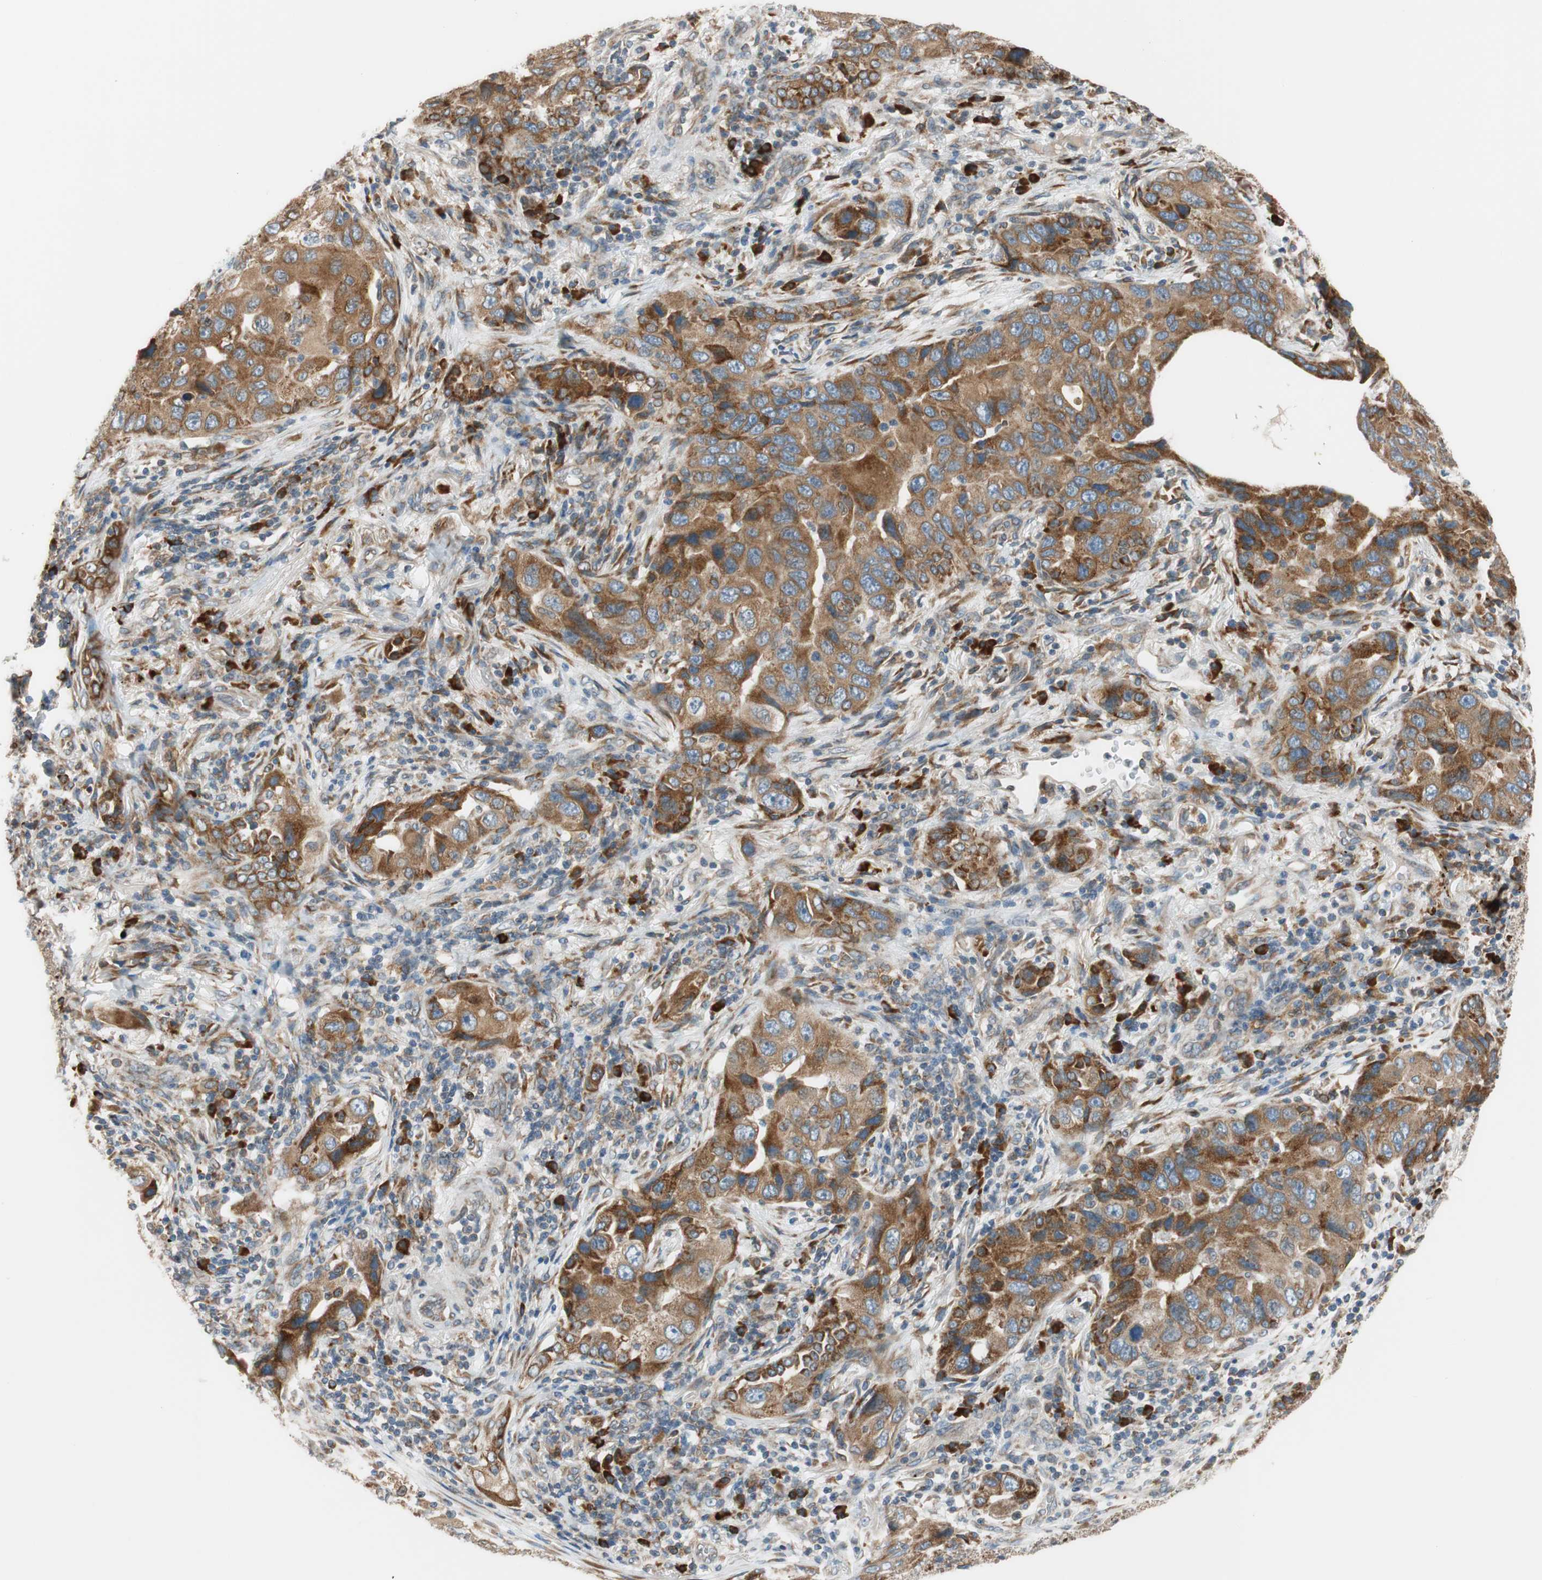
{"staining": {"intensity": "moderate", "quantity": ">75%", "location": "cytoplasmic/membranous"}, "tissue": "lung cancer", "cell_type": "Tumor cells", "image_type": "cancer", "snomed": [{"axis": "morphology", "description": "Adenocarcinoma, NOS"}, {"axis": "topography", "description": "Lung"}], "caption": "Moderate cytoplasmic/membranous staining is seen in approximately >75% of tumor cells in lung cancer (adenocarcinoma).", "gene": "RPN2", "patient": {"sex": "female", "age": 65}}